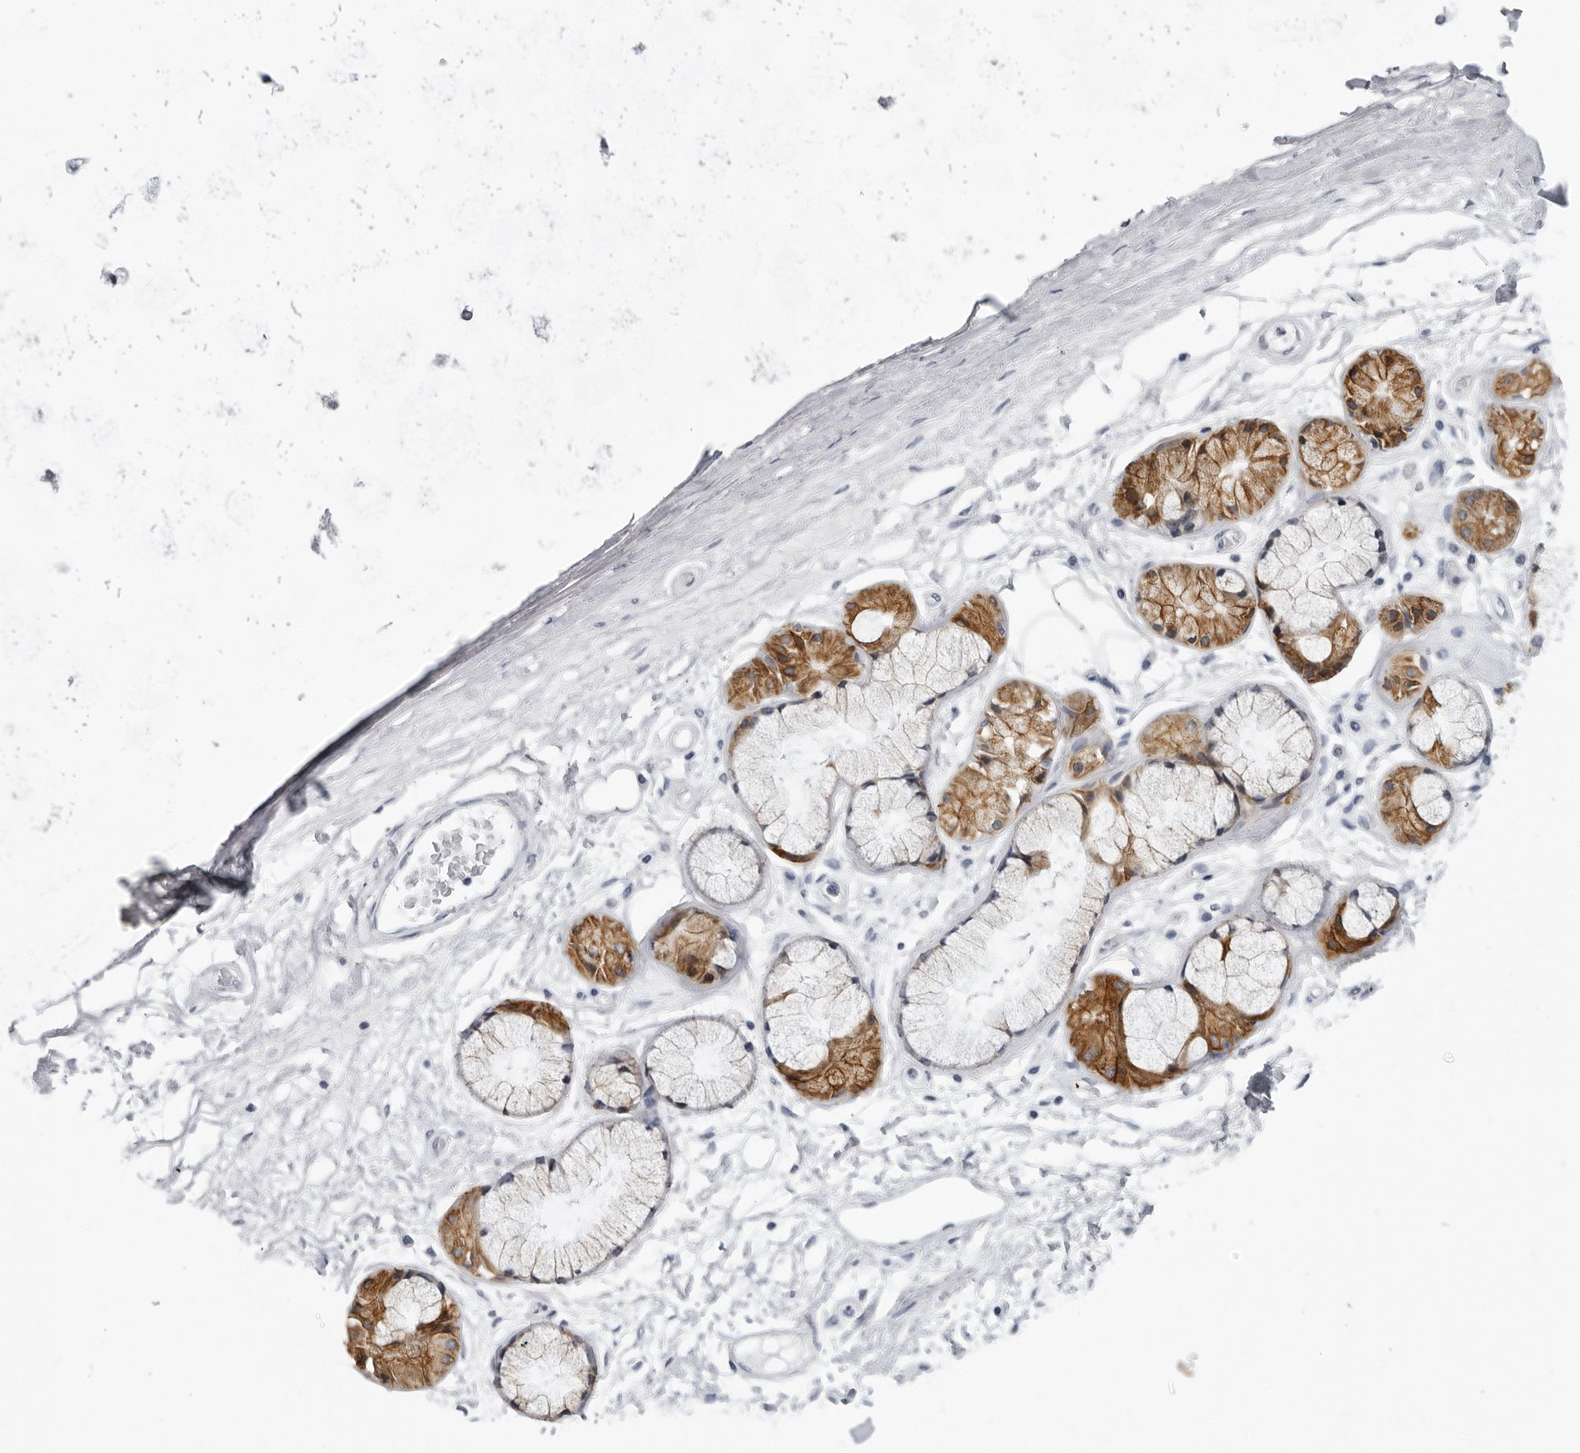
{"staining": {"intensity": "negative", "quantity": "none", "location": "none"}, "tissue": "adipose tissue", "cell_type": "Adipocytes", "image_type": "normal", "snomed": [{"axis": "morphology", "description": "Normal tissue, NOS"}, {"axis": "topography", "description": "Bronchus"}], "caption": "Immunohistochemistry histopathology image of benign adipose tissue: human adipose tissue stained with DAB reveals no significant protein staining in adipocytes.", "gene": "SERPINF2", "patient": {"sex": "male", "age": 66}}